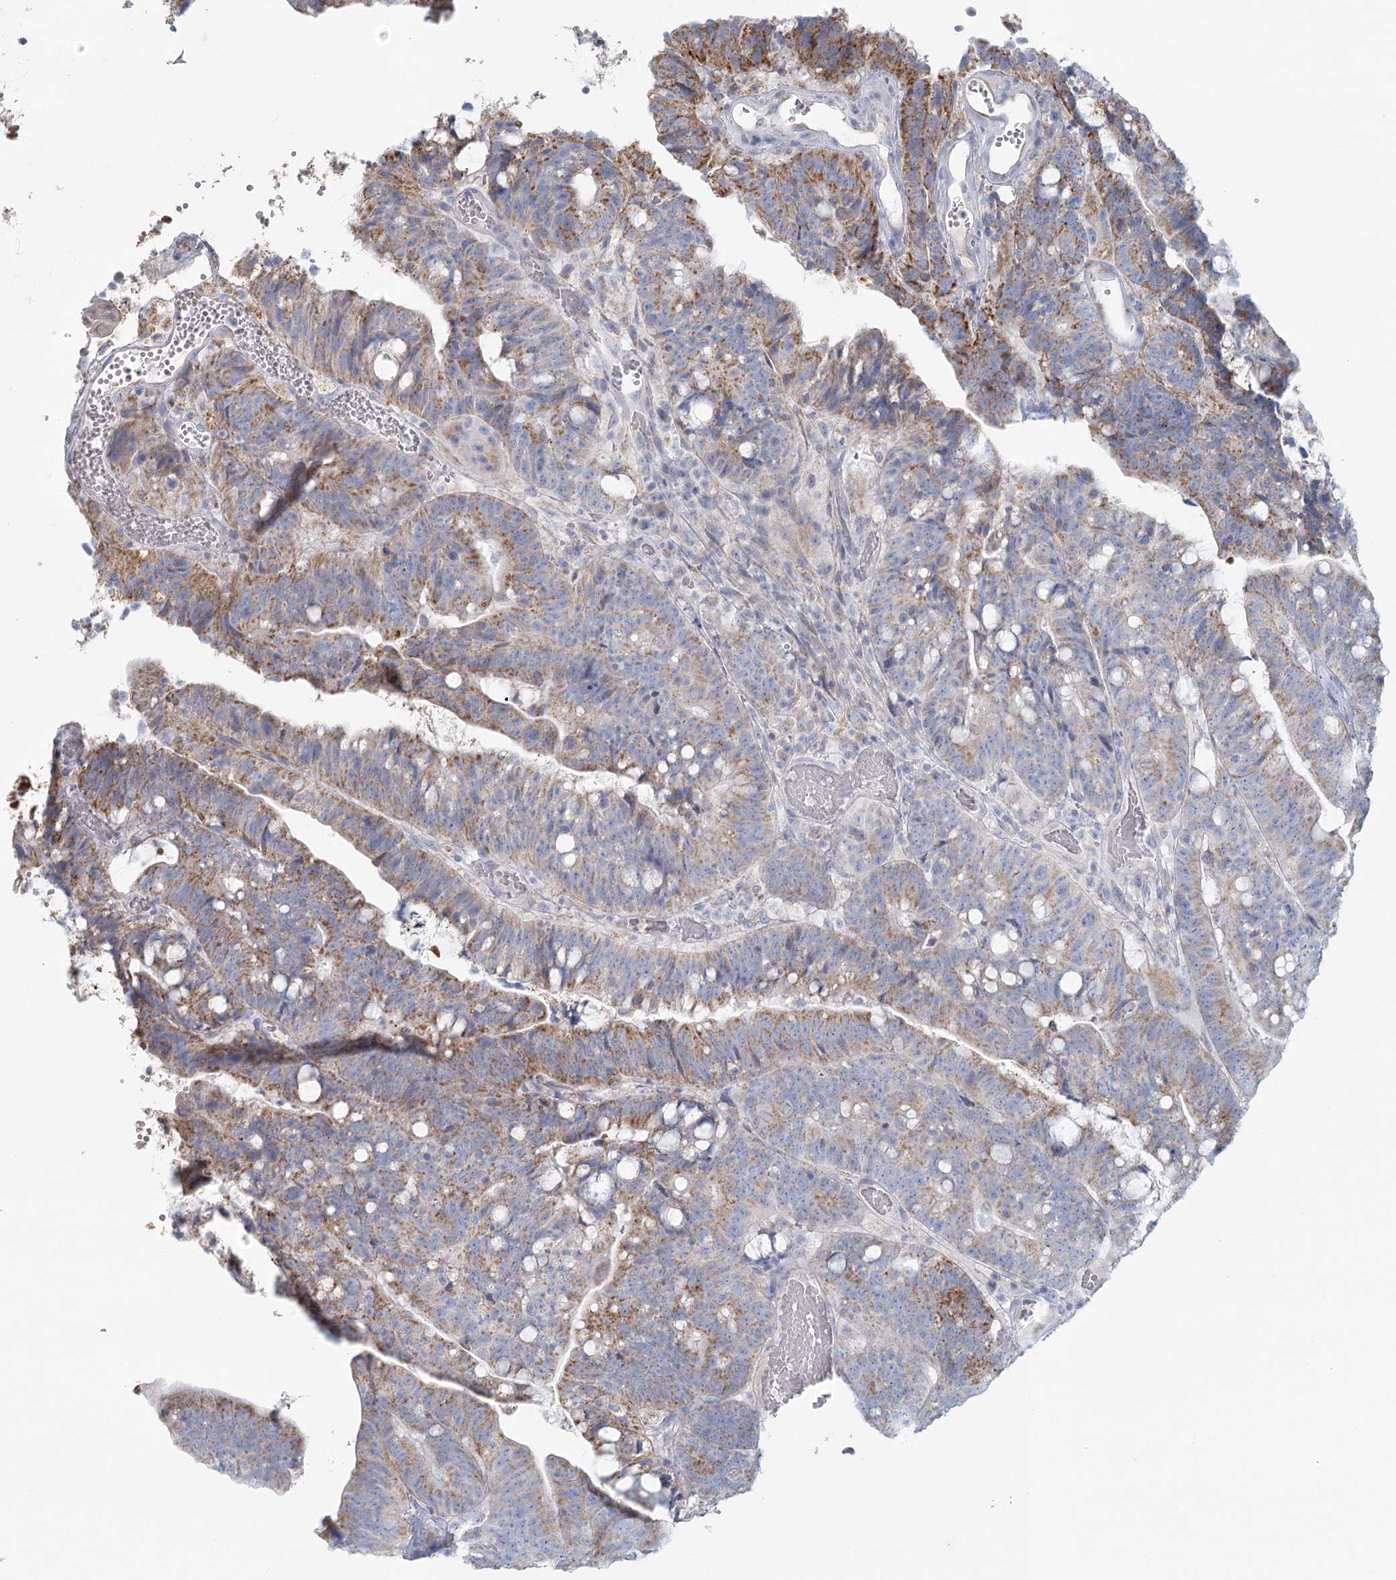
{"staining": {"intensity": "moderate", "quantity": "25%-75%", "location": "cytoplasmic/membranous"}, "tissue": "colorectal cancer", "cell_type": "Tumor cells", "image_type": "cancer", "snomed": [{"axis": "morphology", "description": "Adenocarcinoma, NOS"}, {"axis": "topography", "description": "Colon"}], "caption": "High-magnification brightfield microscopy of adenocarcinoma (colorectal) stained with DAB (brown) and counterstained with hematoxylin (blue). tumor cells exhibit moderate cytoplasmic/membranous staining is appreciated in approximately25%-75% of cells.", "gene": "BPHL", "patient": {"sex": "female", "age": 66}}